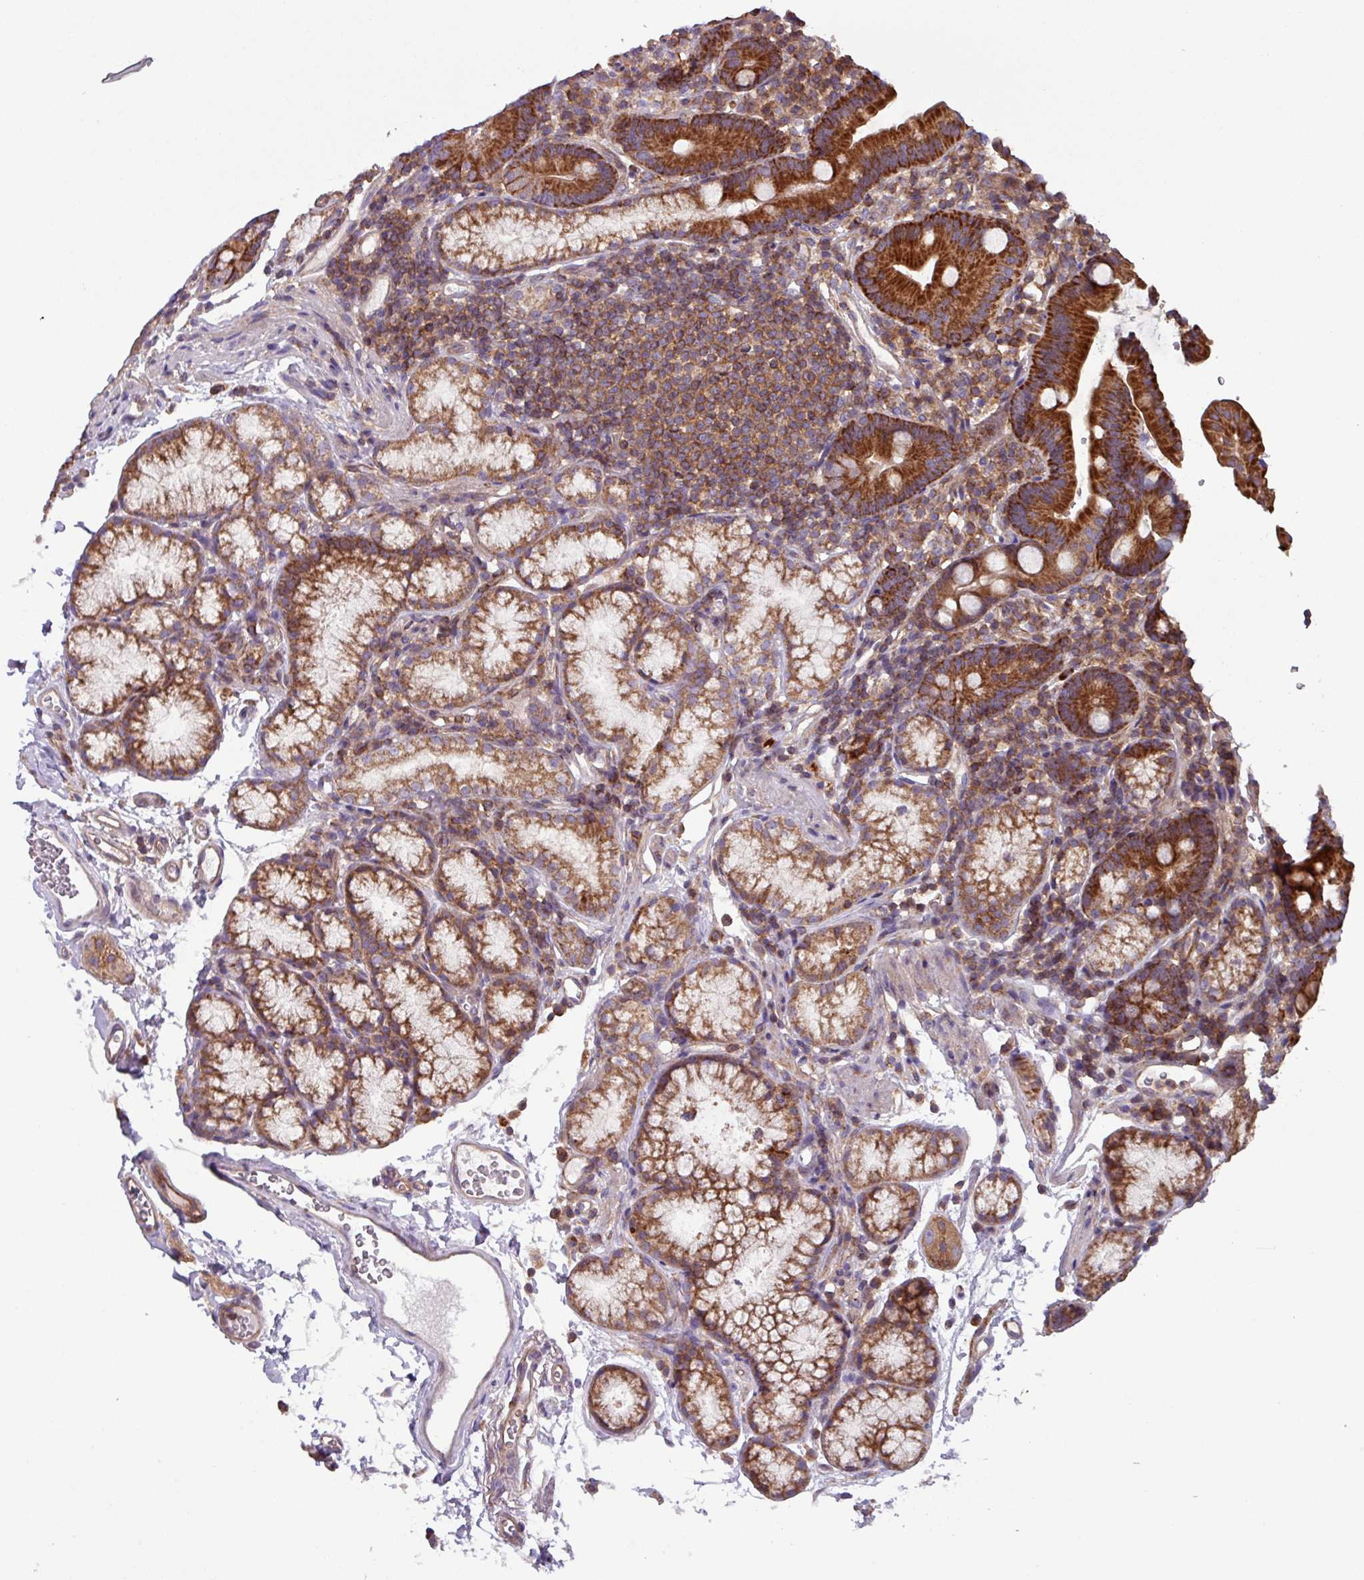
{"staining": {"intensity": "strong", "quantity": ">75%", "location": "cytoplasmic/membranous"}, "tissue": "duodenum", "cell_type": "Glandular cells", "image_type": "normal", "snomed": [{"axis": "morphology", "description": "Normal tissue, NOS"}, {"axis": "topography", "description": "Duodenum"}], "caption": "Immunohistochemical staining of benign duodenum shows strong cytoplasmic/membranous protein positivity in approximately >75% of glandular cells.", "gene": "PLEKHD1", "patient": {"sex": "female", "age": 67}}